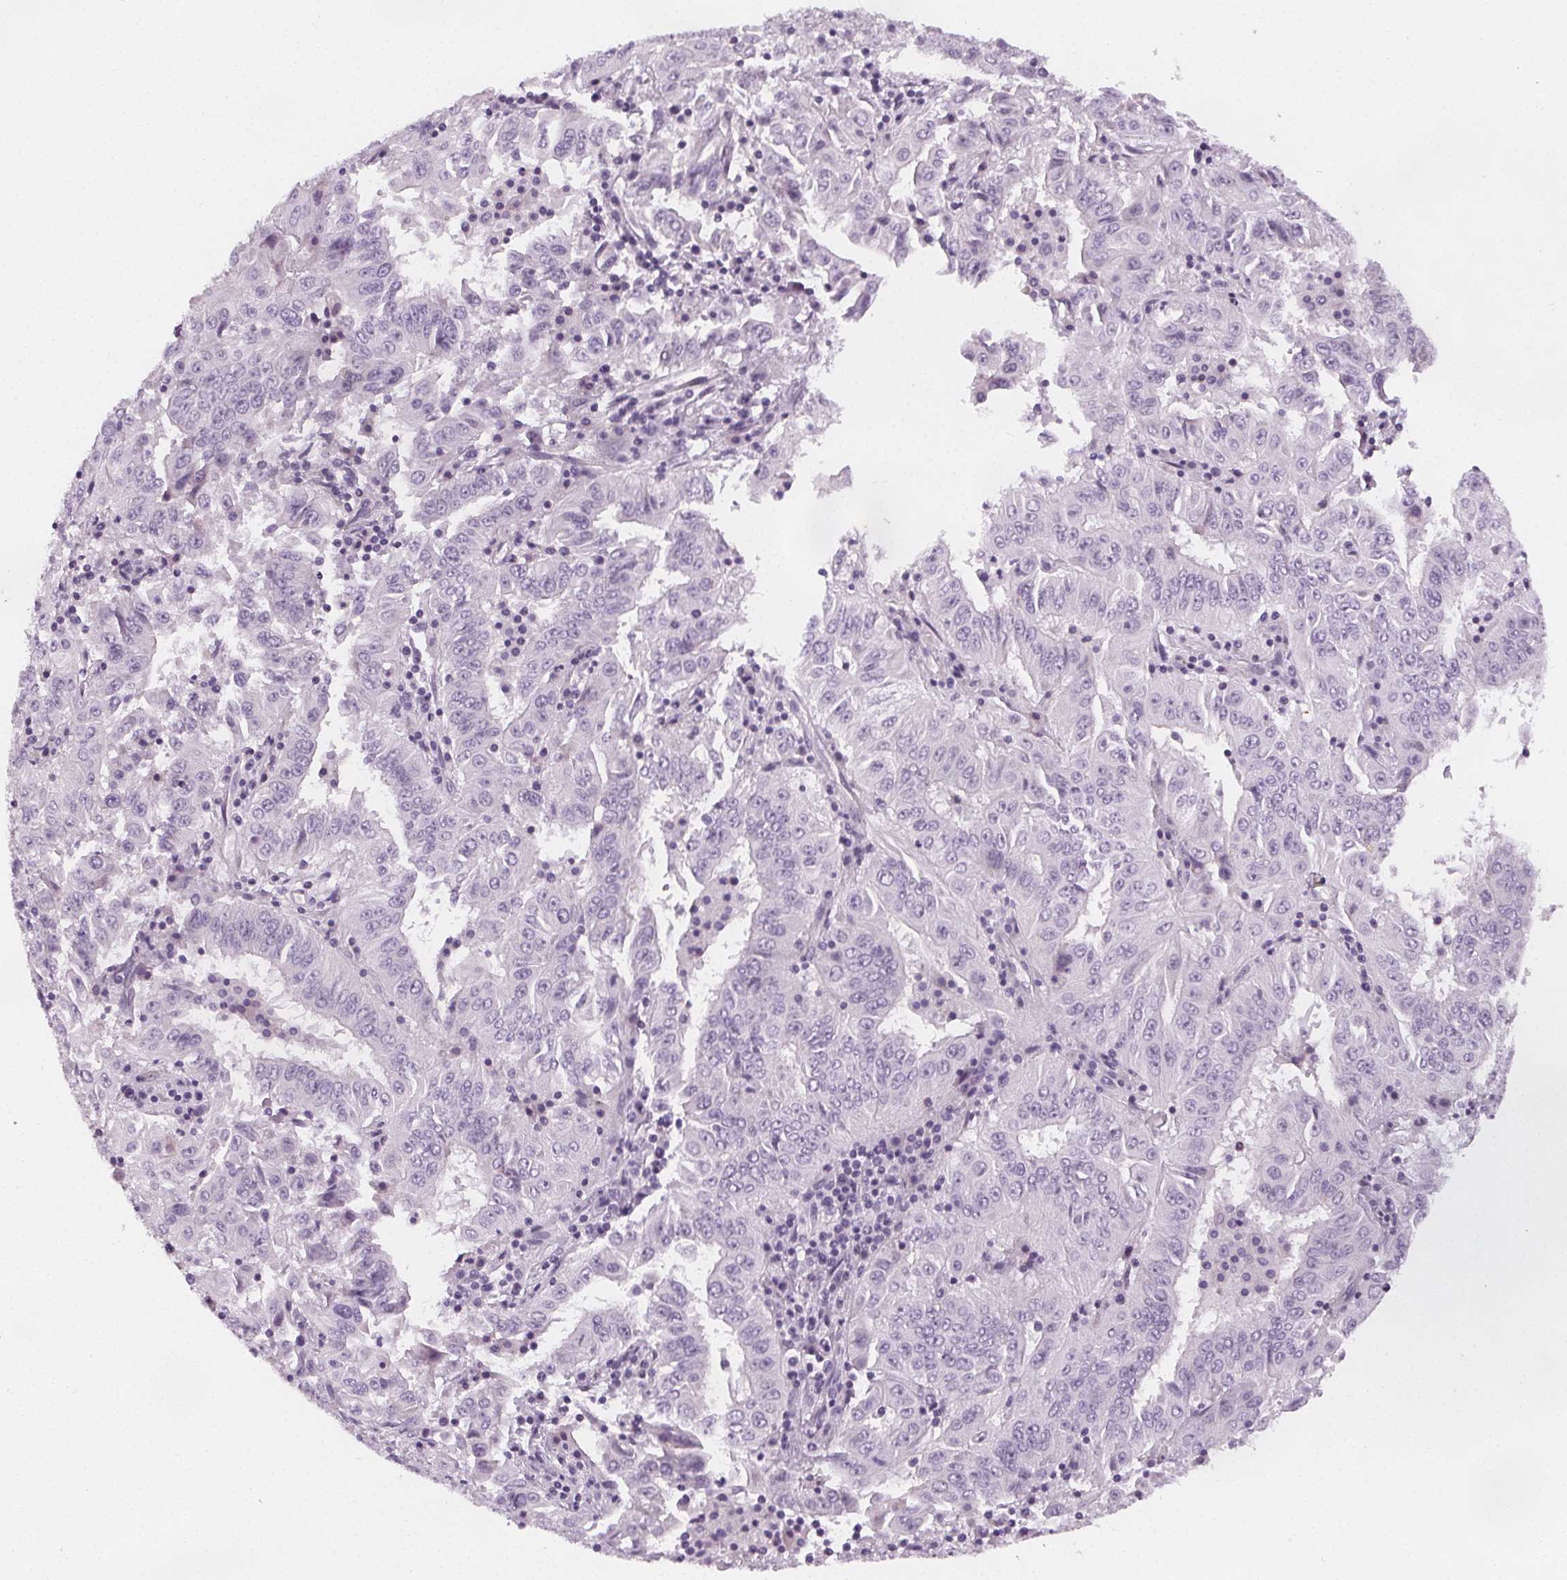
{"staining": {"intensity": "negative", "quantity": "none", "location": "none"}, "tissue": "pancreatic cancer", "cell_type": "Tumor cells", "image_type": "cancer", "snomed": [{"axis": "morphology", "description": "Adenocarcinoma, NOS"}, {"axis": "topography", "description": "Pancreas"}], "caption": "There is no significant staining in tumor cells of pancreatic cancer (adenocarcinoma).", "gene": "SLC5A12", "patient": {"sex": "male", "age": 63}}